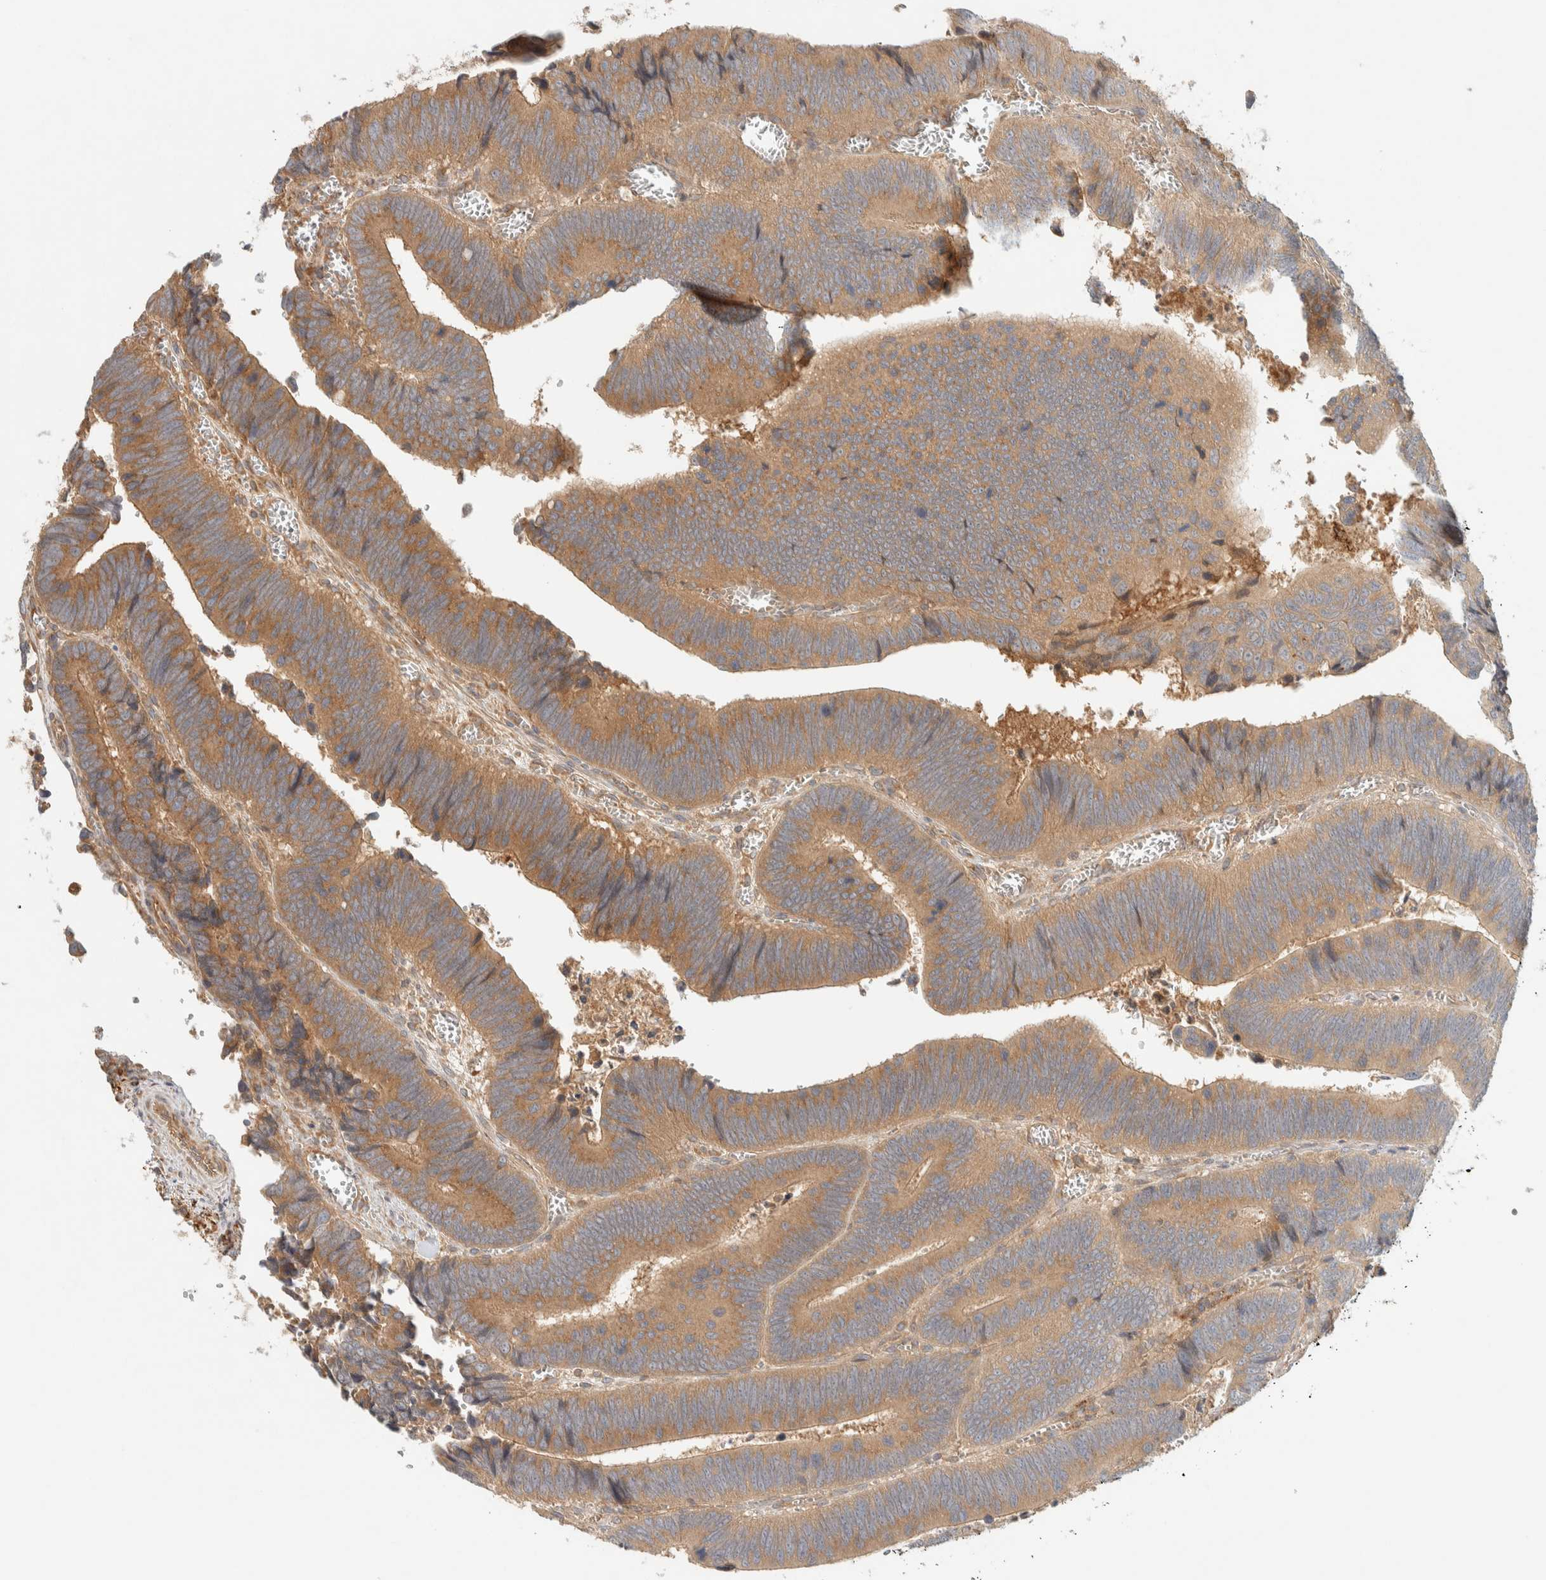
{"staining": {"intensity": "moderate", "quantity": ">75%", "location": "cytoplasmic/membranous"}, "tissue": "colorectal cancer", "cell_type": "Tumor cells", "image_type": "cancer", "snomed": [{"axis": "morphology", "description": "Inflammation, NOS"}, {"axis": "morphology", "description": "Adenocarcinoma, NOS"}, {"axis": "topography", "description": "Colon"}], "caption": "This is an image of immunohistochemistry (IHC) staining of adenocarcinoma (colorectal), which shows moderate positivity in the cytoplasmic/membranous of tumor cells.", "gene": "FAM167A", "patient": {"sex": "male", "age": 72}}